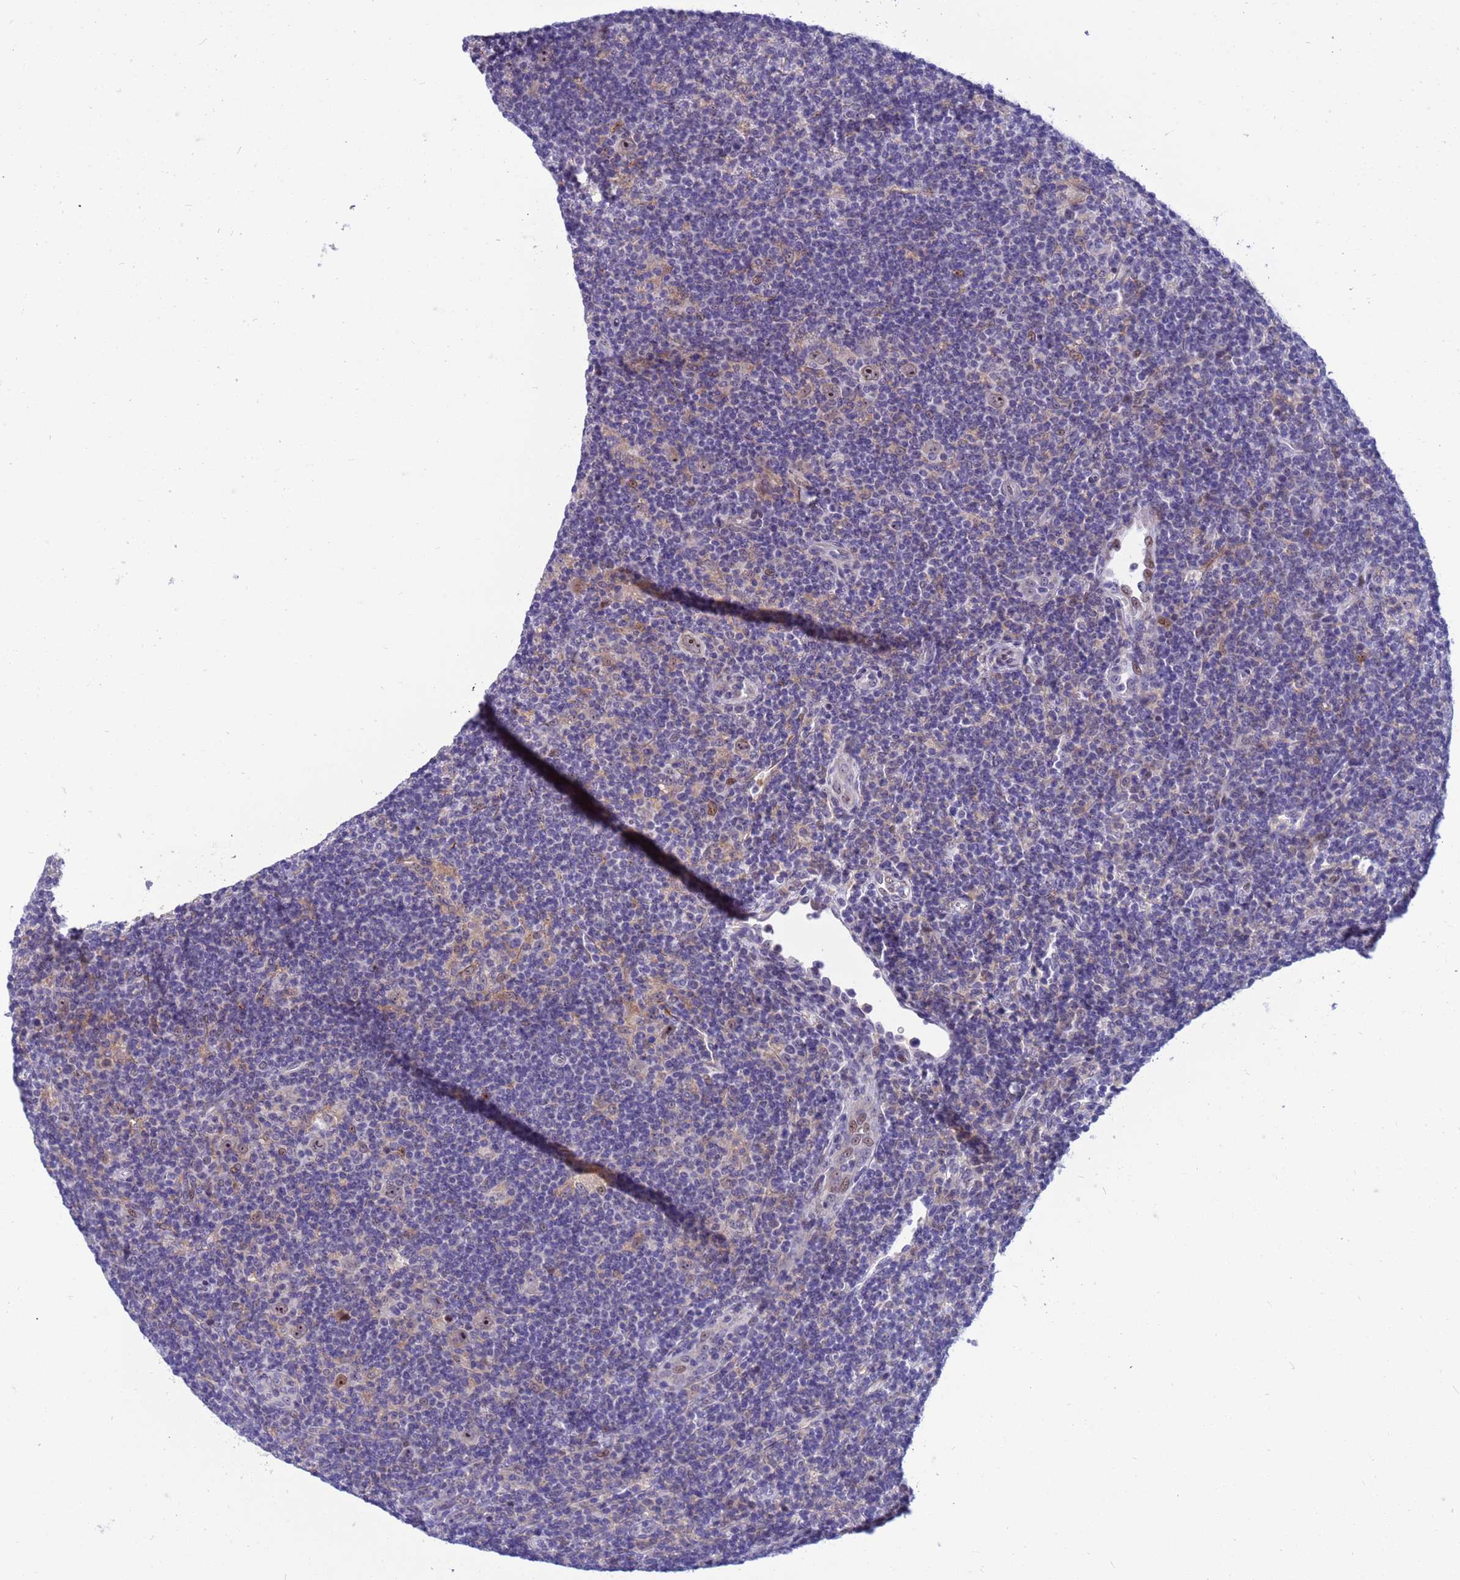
{"staining": {"intensity": "strong", "quantity": ">75%", "location": "nuclear"}, "tissue": "lymphoma", "cell_type": "Tumor cells", "image_type": "cancer", "snomed": [{"axis": "morphology", "description": "Hodgkin's disease, NOS"}, {"axis": "topography", "description": "Lymph node"}], "caption": "Immunohistochemistry image of human lymphoma stained for a protein (brown), which reveals high levels of strong nuclear positivity in about >75% of tumor cells.", "gene": "LRATD1", "patient": {"sex": "female", "age": 57}}